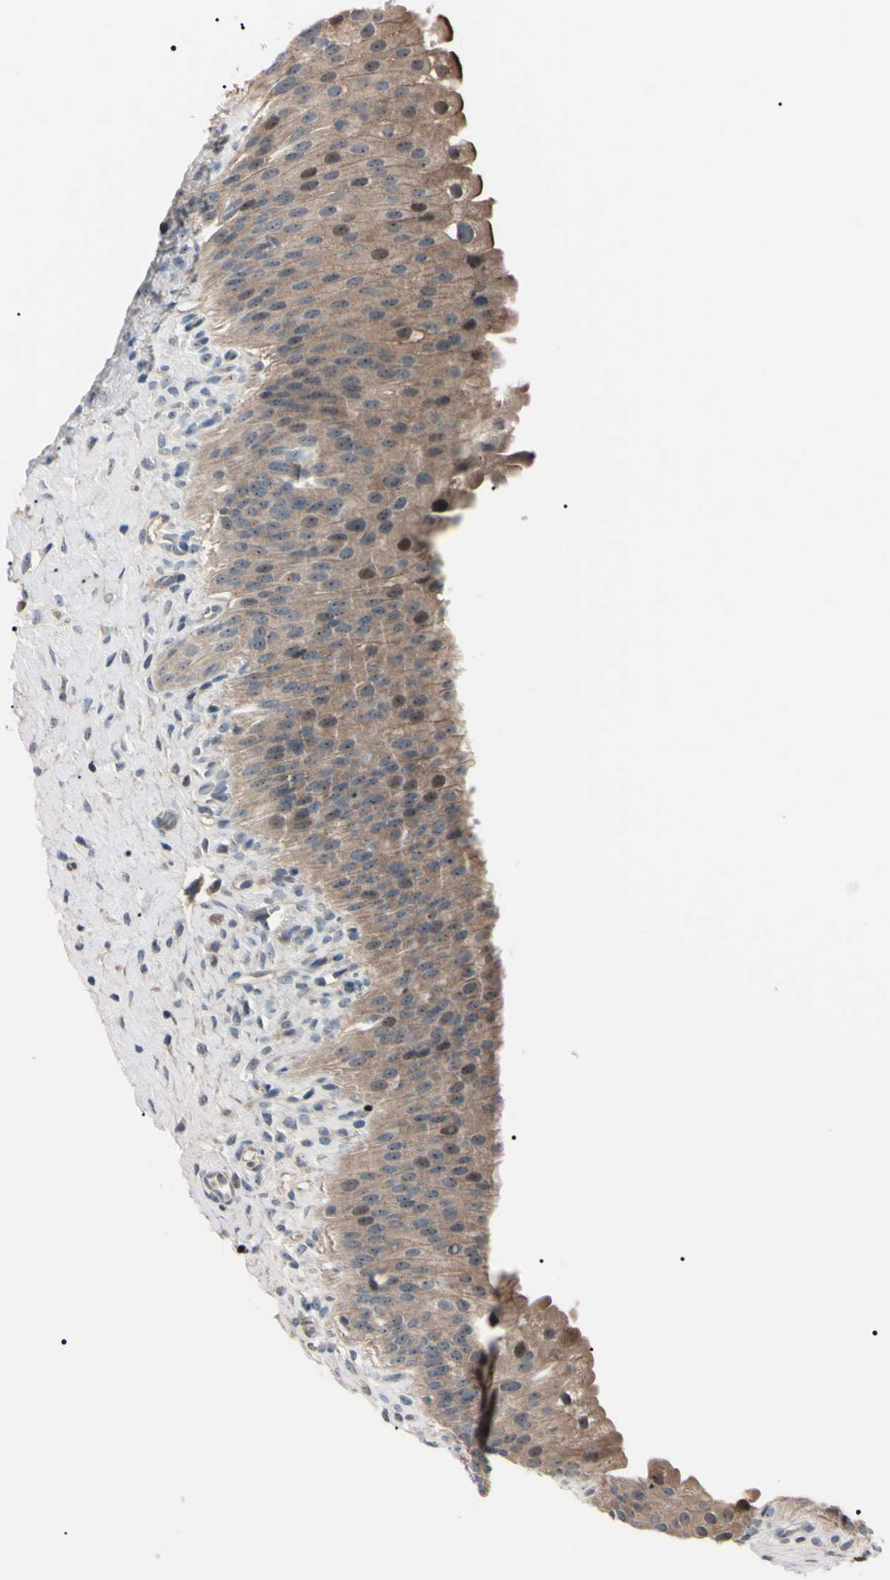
{"staining": {"intensity": "strong", "quantity": "<25%", "location": "cytoplasmic/membranous"}, "tissue": "urinary bladder", "cell_type": "Urothelial cells", "image_type": "normal", "snomed": [{"axis": "morphology", "description": "Normal tissue, NOS"}, {"axis": "morphology", "description": "Urothelial carcinoma, High grade"}, {"axis": "topography", "description": "Urinary bladder"}], "caption": "About <25% of urothelial cells in normal urinary bladder reveal strong cytoplasmic/membranous protein staining as visualized by brown immunohistochemical staining.", "gene": "TRAF5", "patient": {"sex": "male", "age": 46}}